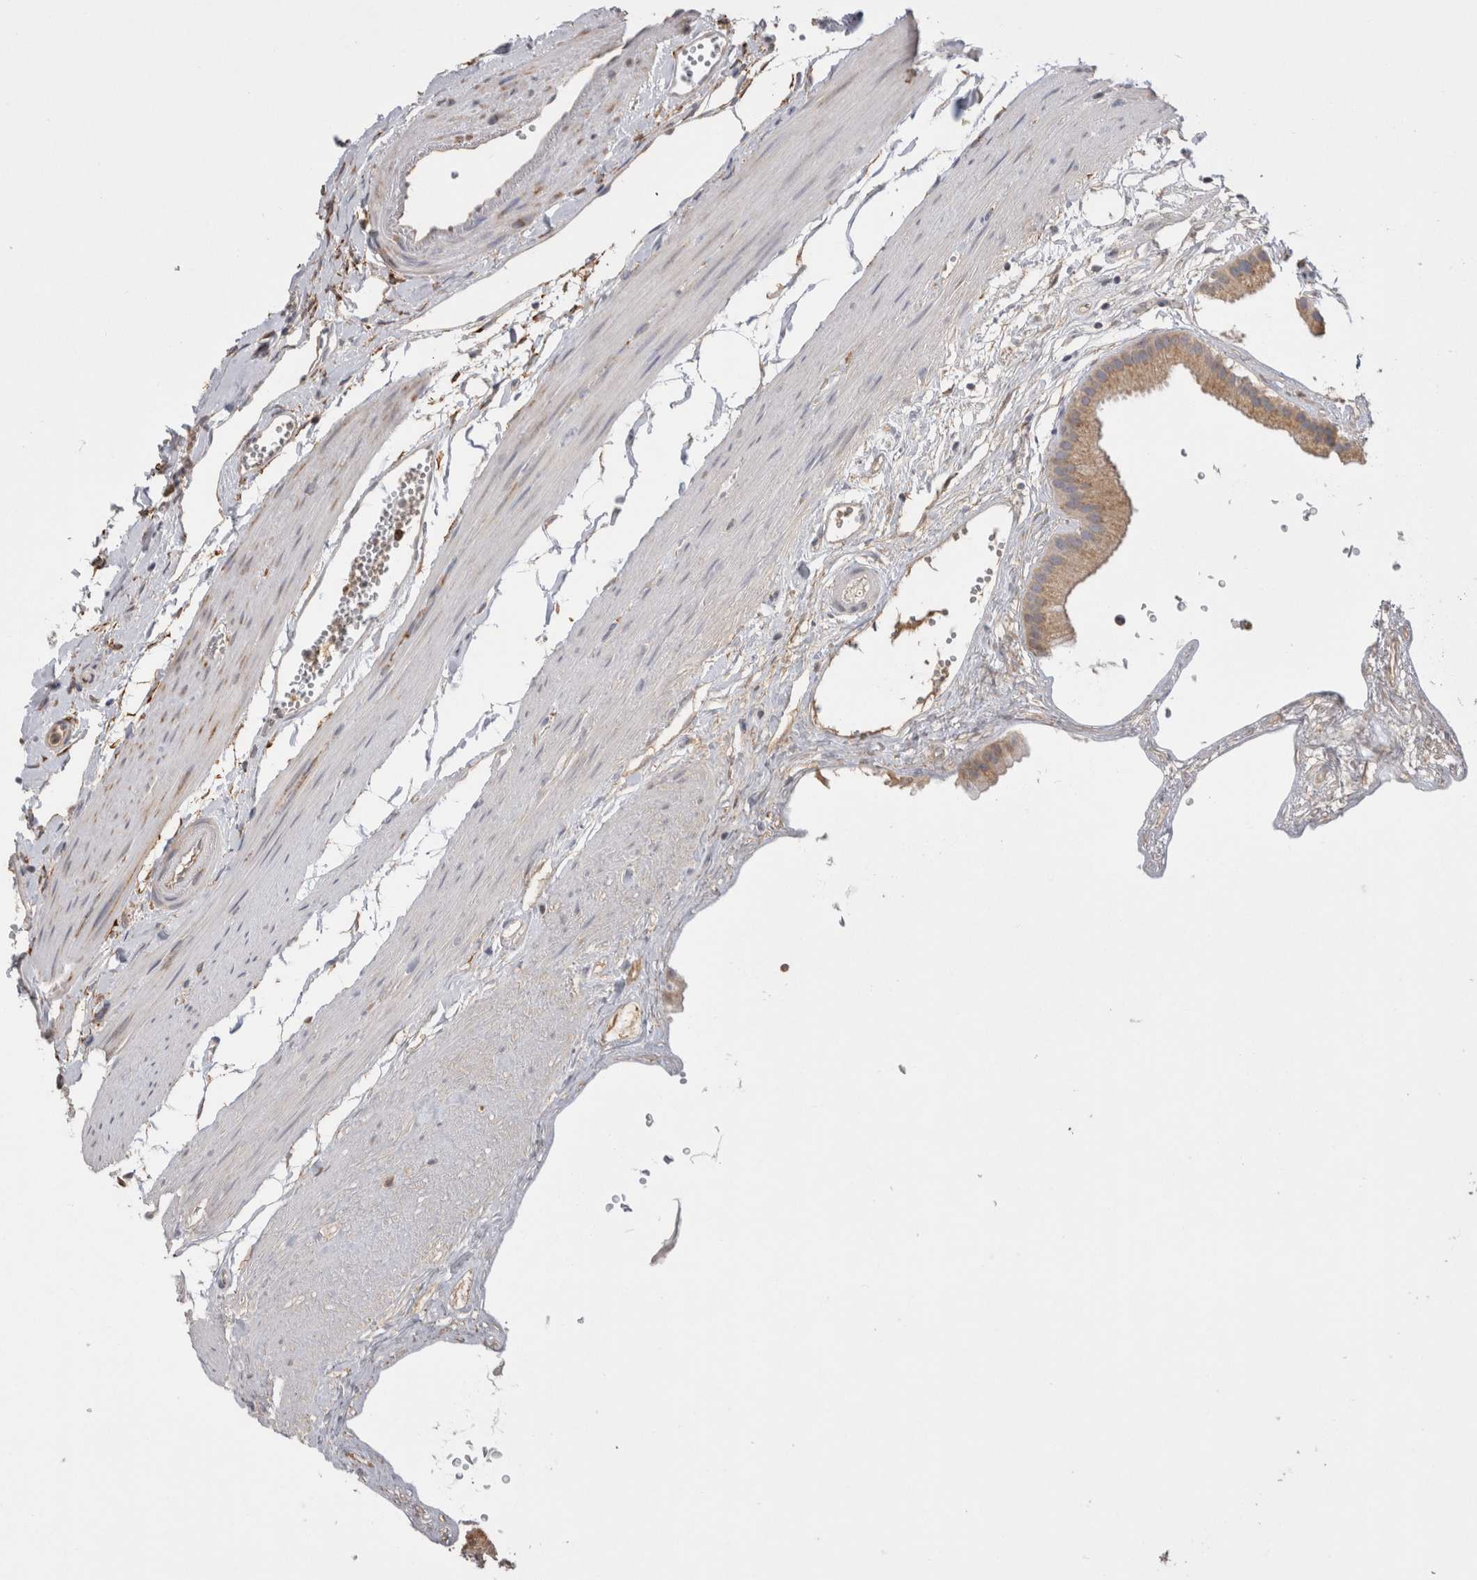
{"staining": {"intensity": "moderate", "quantity": ">75%", "location": "cytoplasmic/membranous"}, "tissue": "gallbladder", "cell_type": "Glandular cells", "image_type": "normal", "snomed": [{"axis": "morphology", "description": "Normal tissue, NOS"}, {"axis": "topography", "description": "Gallbladder"}], "caption": "Glandular cells display medium levels of moderate cytoplasmic/membranous expression in approximately >75% of cells in normal gallbladder.", "gene": "LRPAP1", "patient": {"sex": "female", "age": 64}}